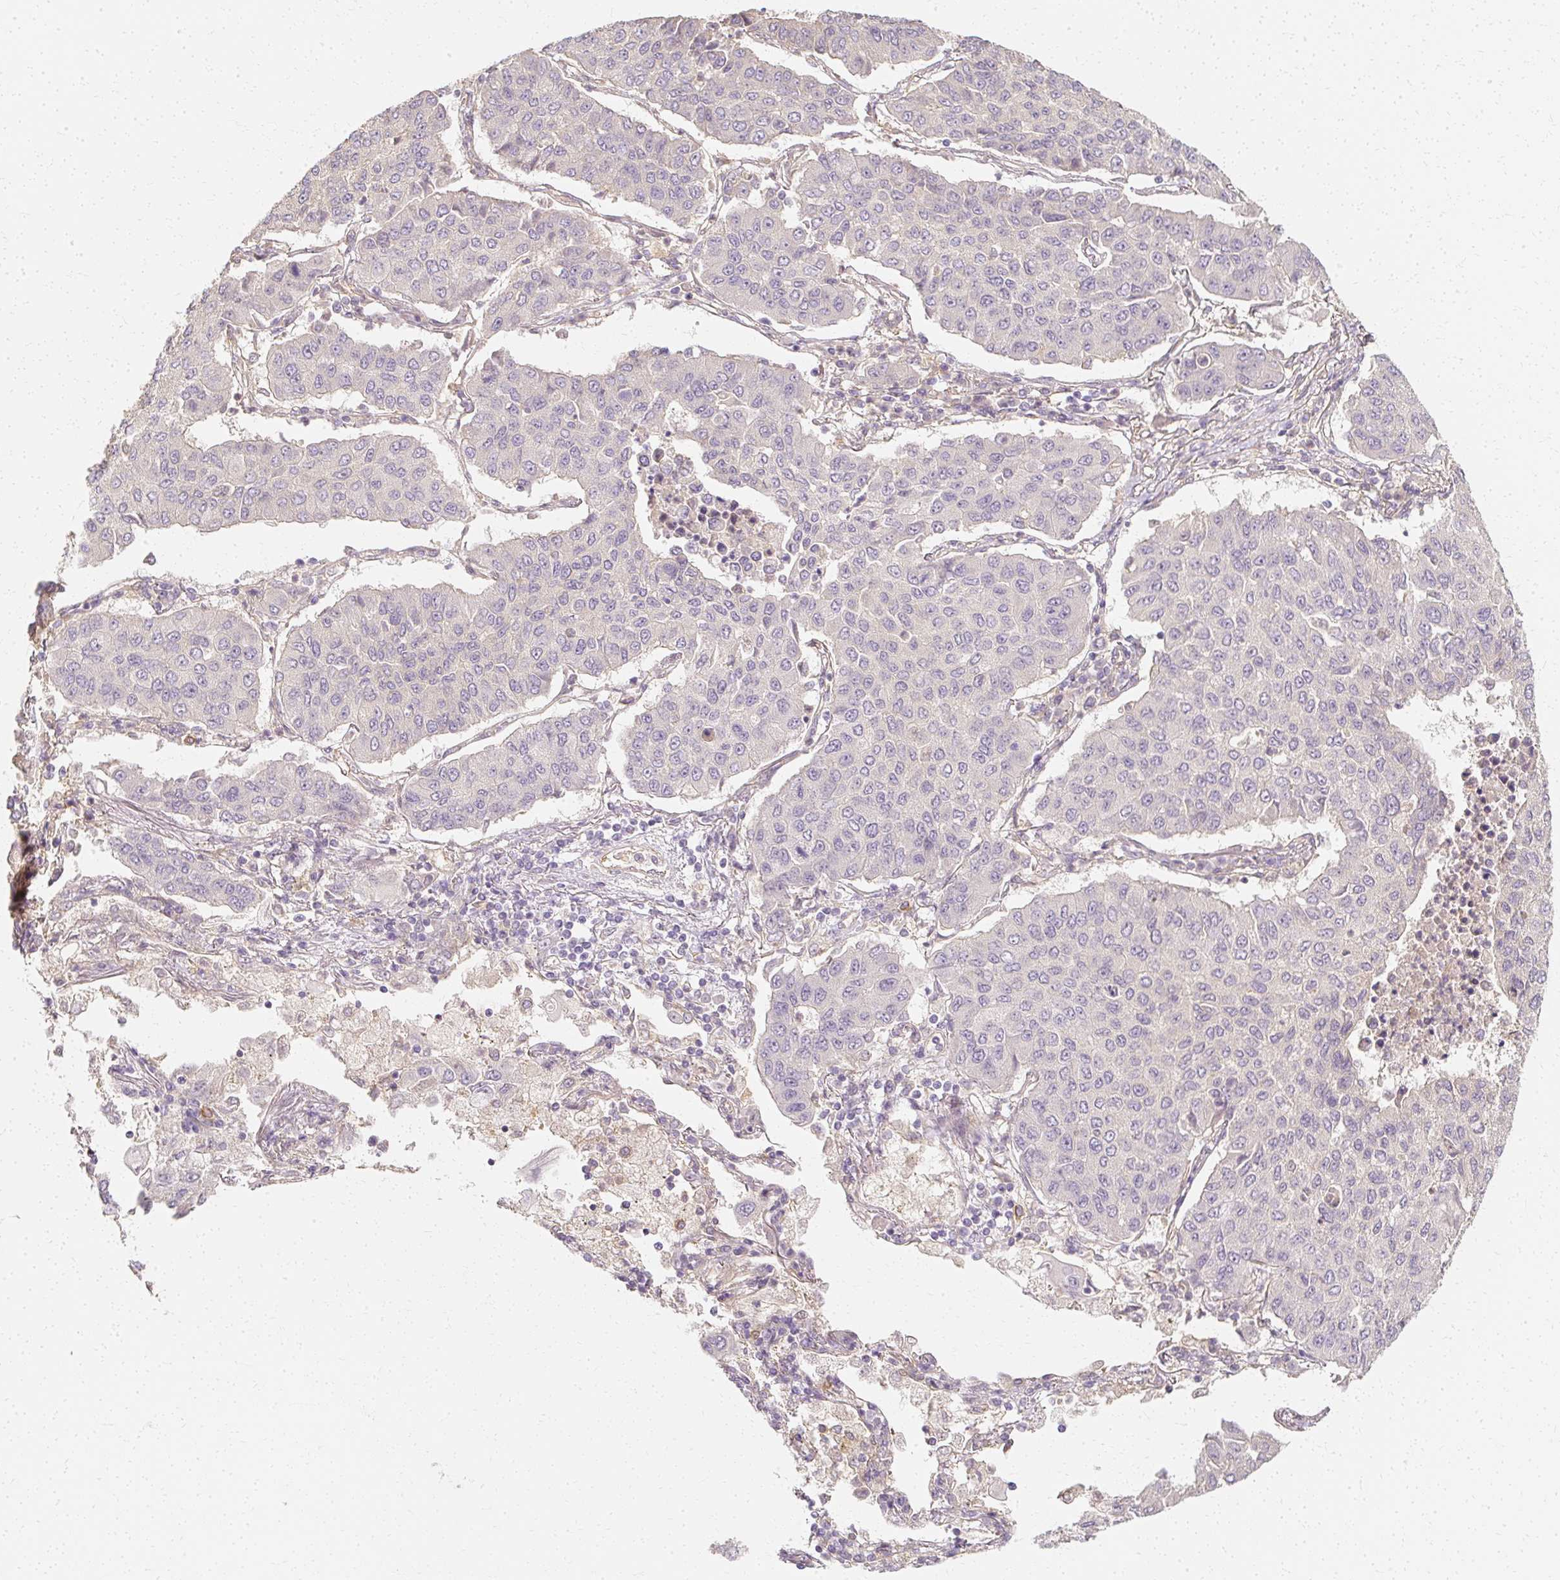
{"staining": {"intensity": "negative", "quantity": "none", "location": "none"}, "tissue": "lung cancer", "cell_type": "Tumor cells", "image_type": "cancer", "snomed": [{"axis": "morphology", "description": "Squamous cell carcinoma, NOS"}, {"axis": "topography", "description": "Lung"}], "caption": "Lung cancer (squamous cell carcinoma) stained for a protein using immunohistochemistry shows no expression tumor cells.", "gene": "GNAQ", "patient": {"sex": "male", "age": 74}}